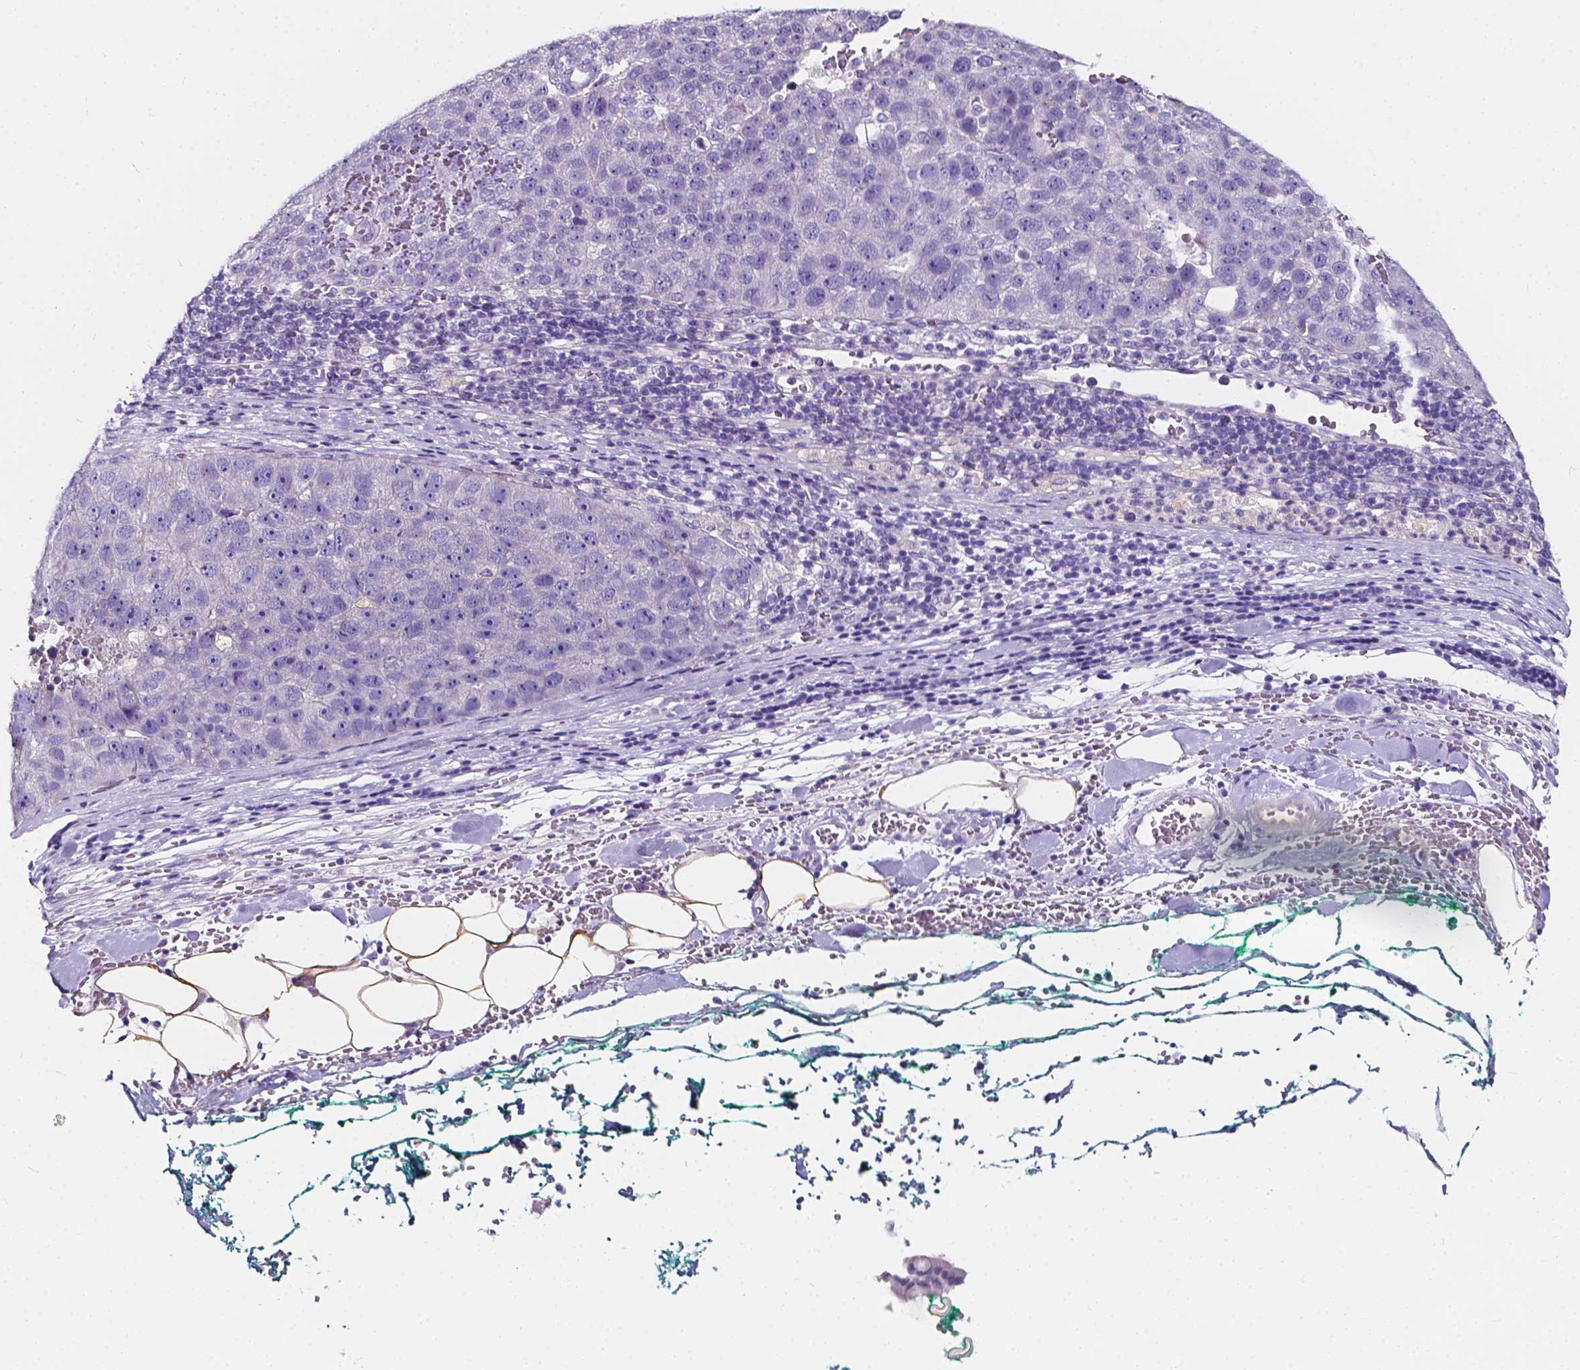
{"staining": {"intensity": "negative", "quantity": "none", "location": "none"}, "tissue": "pancreatic cancer", "cell_type": "Tumor cells", "image_type": "cancer", "snomed": [{"axis": "morphology", "description": "Adenocarcinoma, NOS"}, {"axis": "topography", "description": "Pancreas"}], "caption": "Human pancreatic adenocarcinoma stained for a protein using IHC shows no positivity in tumor cells.", "gene": "CLSTN2", "patient": {"sex": "female", "age": 61}}